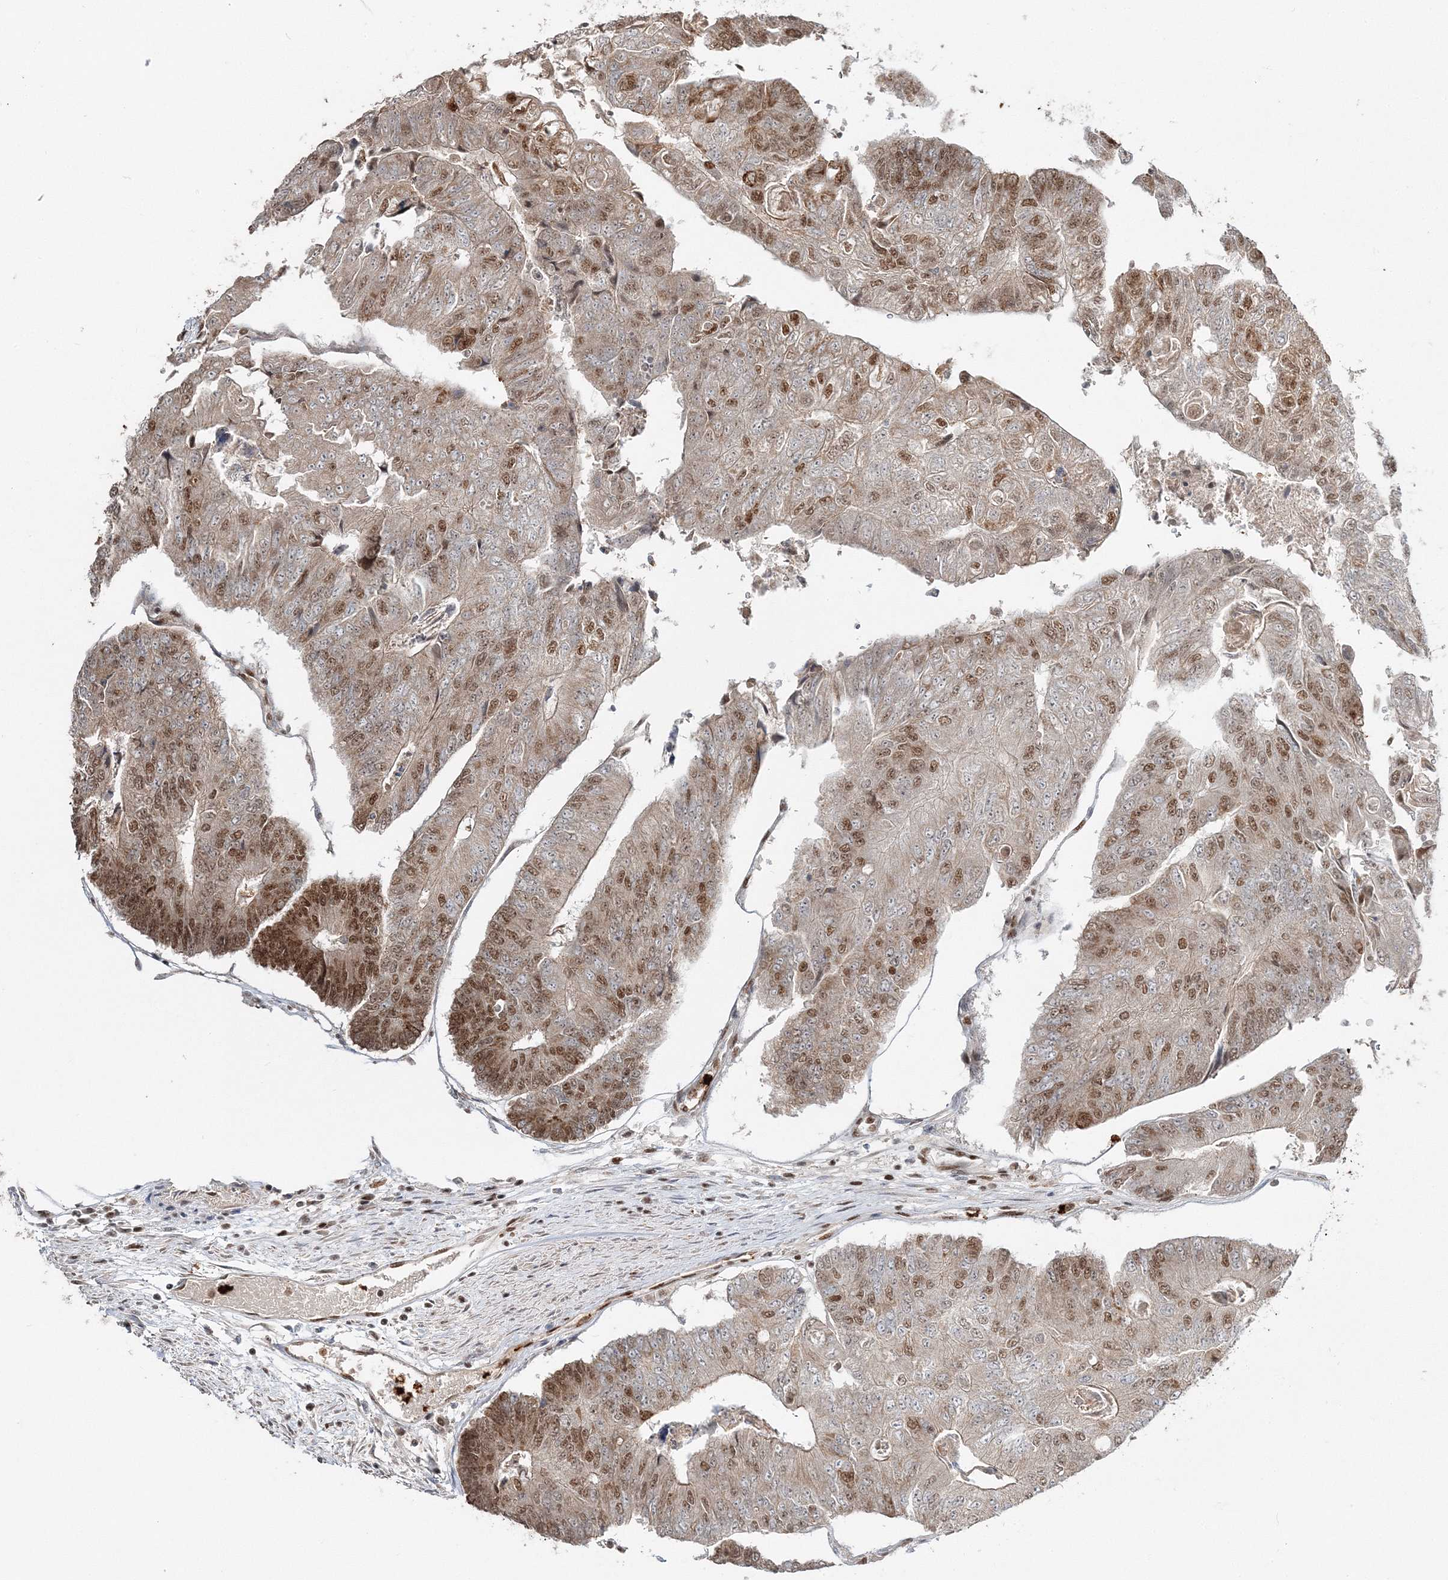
{"staining": {"intensity": "moderate", "quantity": ">75%", "location": "cytoplasmic/membranous,nuclear"}, "tissue": "colorectal cancer", "cell_type": "Tumor cells", "image_type": "cancer", "snomed": [{"axis": "morphology", "description": "Adenocarcinoma, NOS"}, {"axis": "topography", "description": "Colon"}], "caption": "Protein staining of colorectal cancer tissue exhibits moderate cytoplasmic/membranous and nuclear positivity in about >75% of tumor cells.", "gene": "QRICH1", "patient": {"sex": "female", "age": 67}}